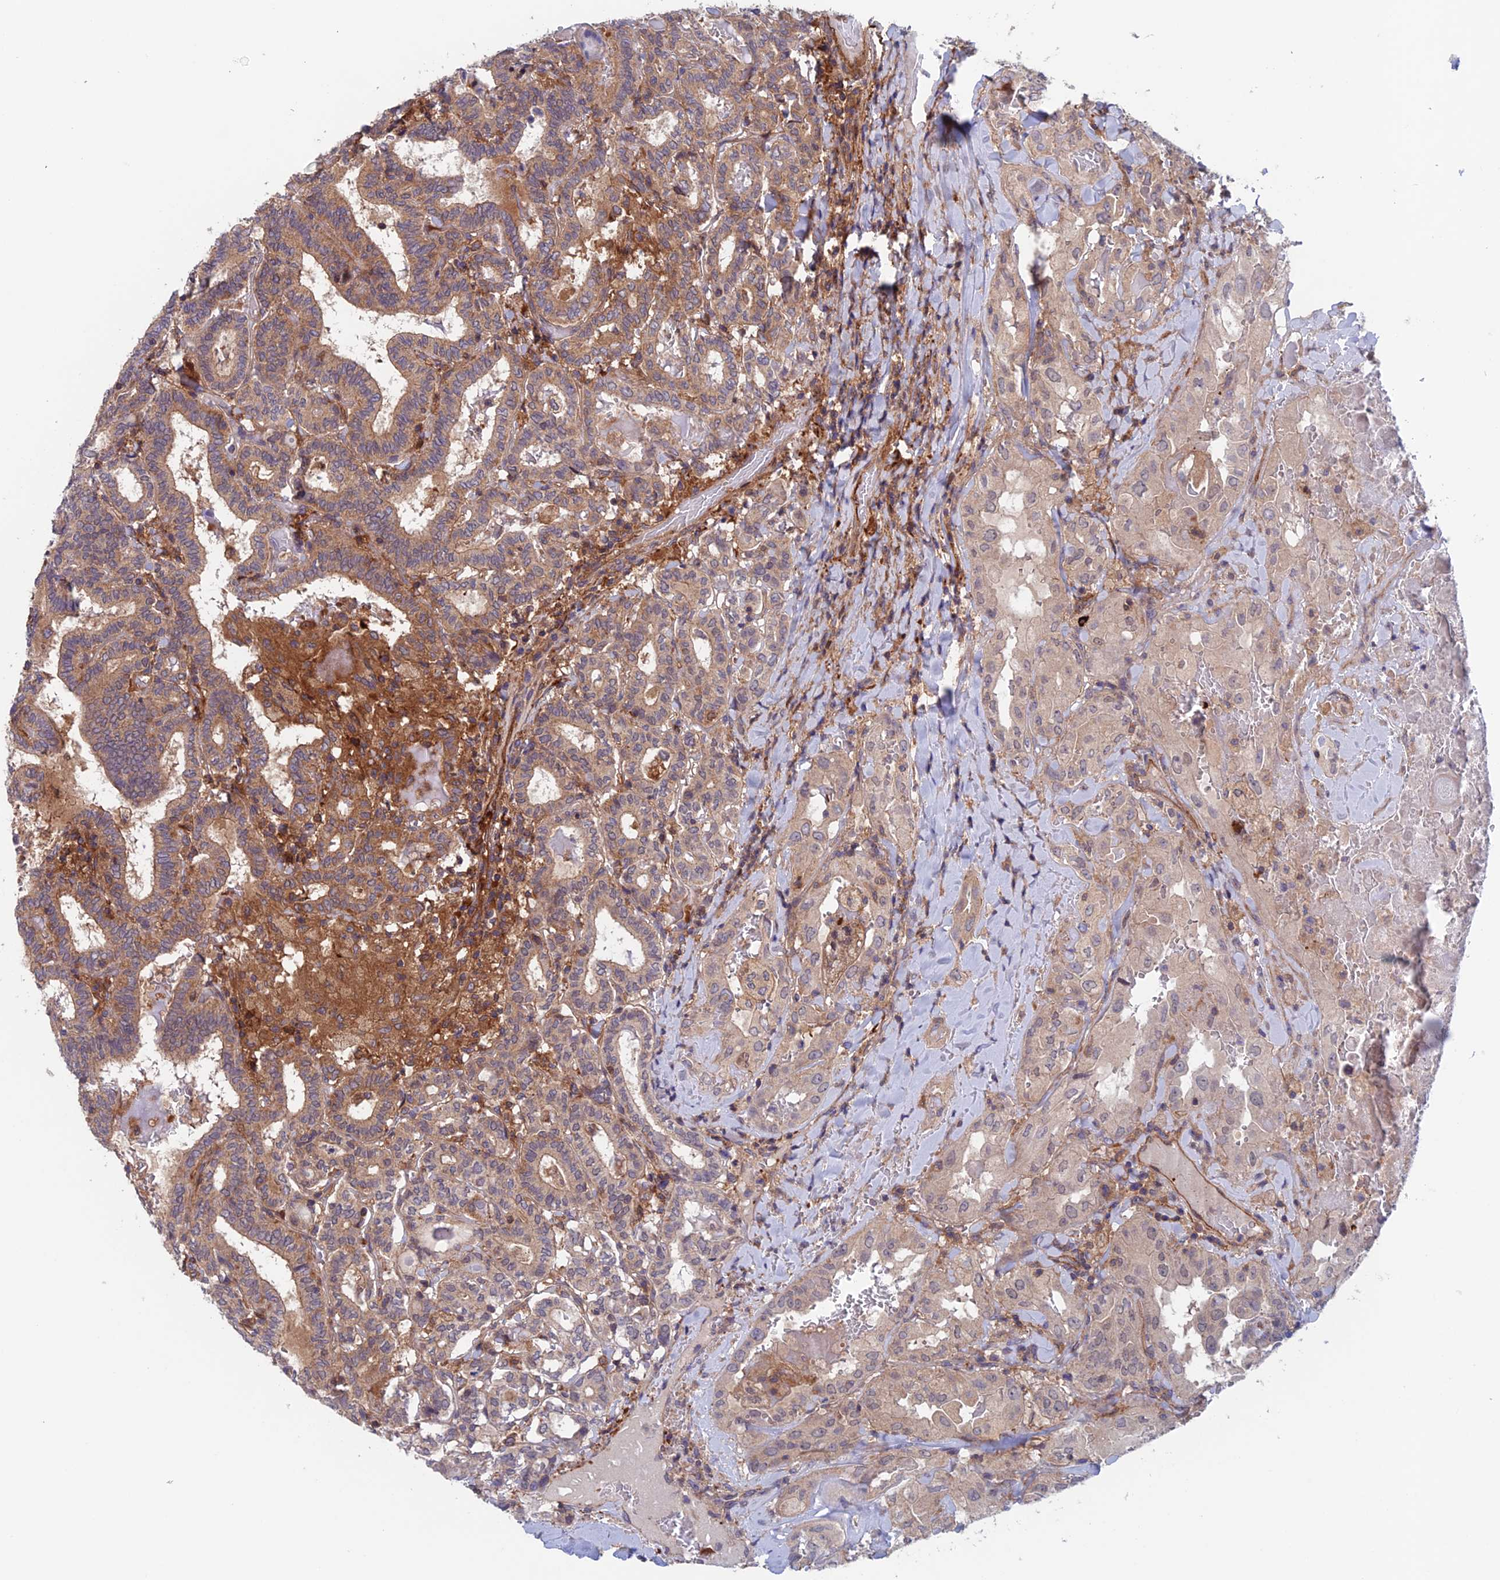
{"staining": {"intensity": "moderate", "quantity": ">75%", "location": "cytoplasmic/membranous"}, "tissue": "thyroid cancer", "cell_type": "Tumor cells", "image_type": "cancer", "snomed": [{"axis": "morphology", "description": "Papillary adenocarcinoma, NOS"}, {"axis": "topography", "description": "Thyroid gland"}], "caption": "This histopathology image shows immunohistochemistry staining of papillary adenocarcinoma (thyroid), with medium moderate cytoplasmic/membranous positivity in about >75% of tumor cells.", "gene": "NUDT16L1", "patient": {"sex": "female", "age": 72}}